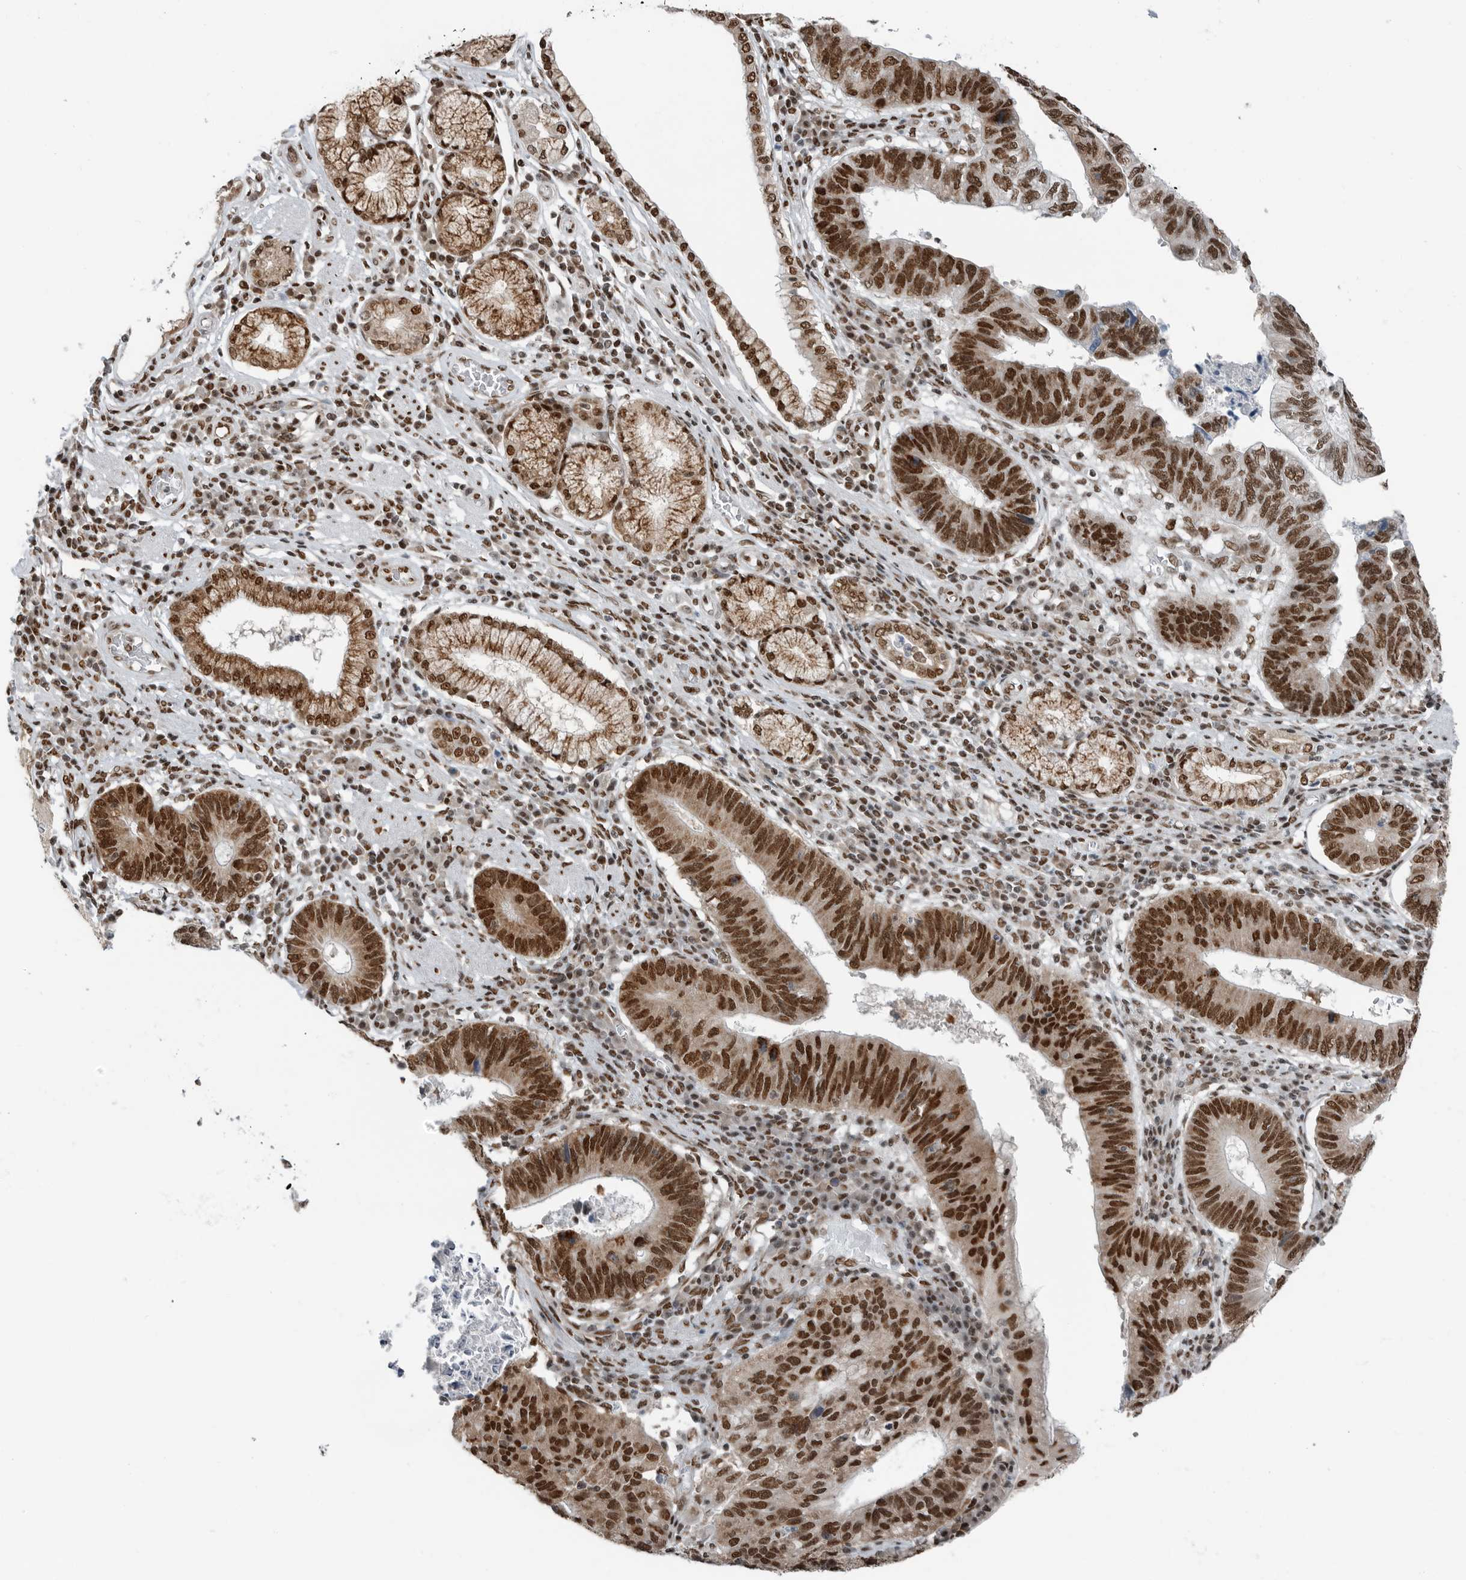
{"staining": {"intensity": "strong", "quantity": ">75%", "location": "nuclear"}, "tissue": "stomach cancer", "cell_type": "Tumor cells", "image_type": "cancer", "snomed": [{"axis": "morphology", "description": "Adenocarcinoma, NOS"}, {"axis": "topography", "description": "Stomach"}], "caption": "About >75% of tumor cells in stomach cancer (adenocarcinoma) demonstrate strong nuclear protein staining as visualized by brown immunohistochemical staining.", "gene": "BLZF1", "patient": {"sex": "male", "age": 59}}